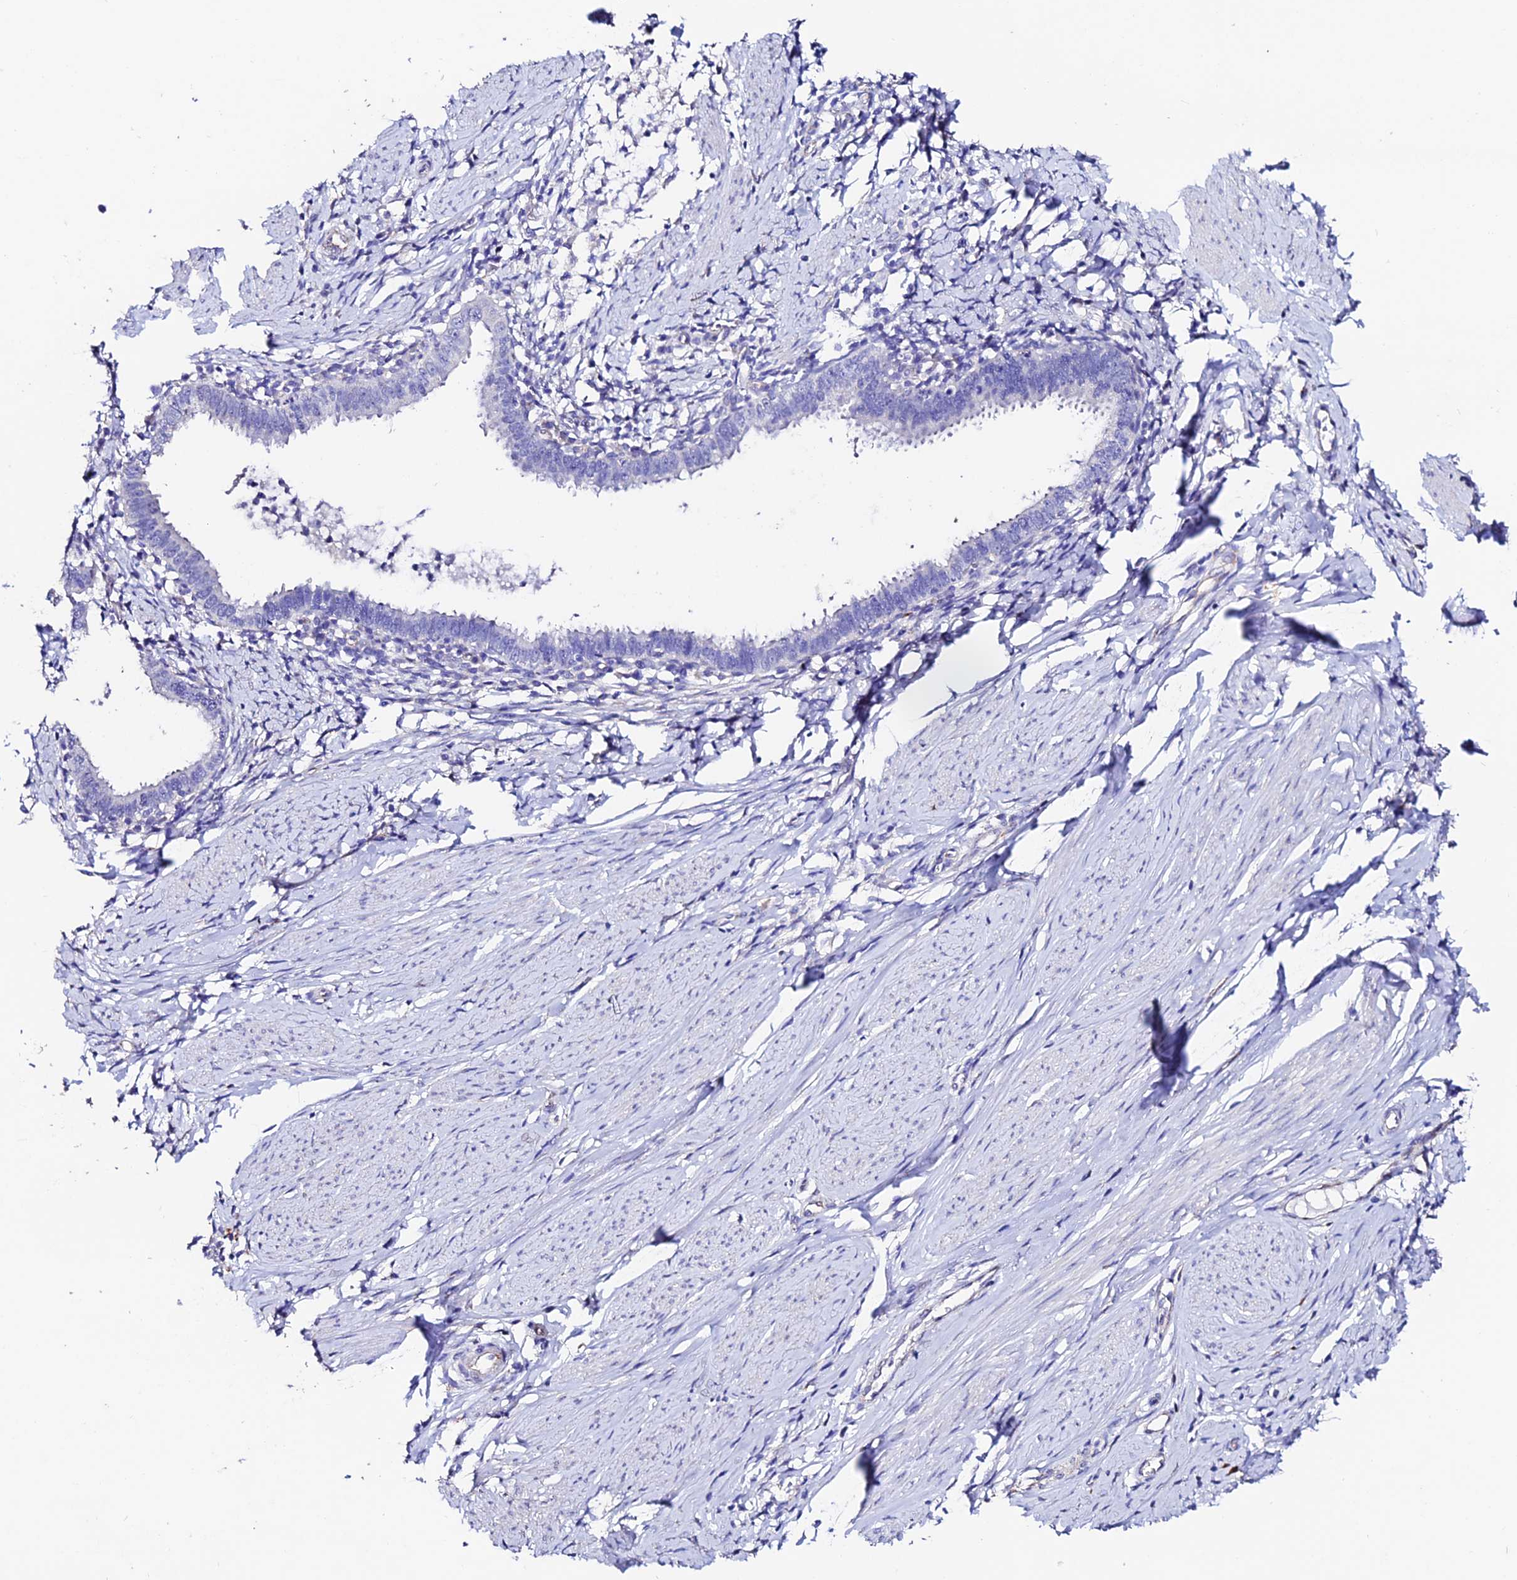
{"staining": {"intensity": "negative", "quantity": "none", "location": "none"}, "tissue": "cervical cancer", "cell_type": "Tumor cells", "image_type": "cancer", "snomed": [{"axis": "morphology", "description": "Adenocarcinoma, NOS"}, {"axis": "topography", "description": "Cervix"}], "caption": "Cervical cancer stained for a protein using immunohistochemistry (IHC) shows no positivity tumor cells.", "gene": "ESM1", "patient": {"sex": "female", "age": 36}}